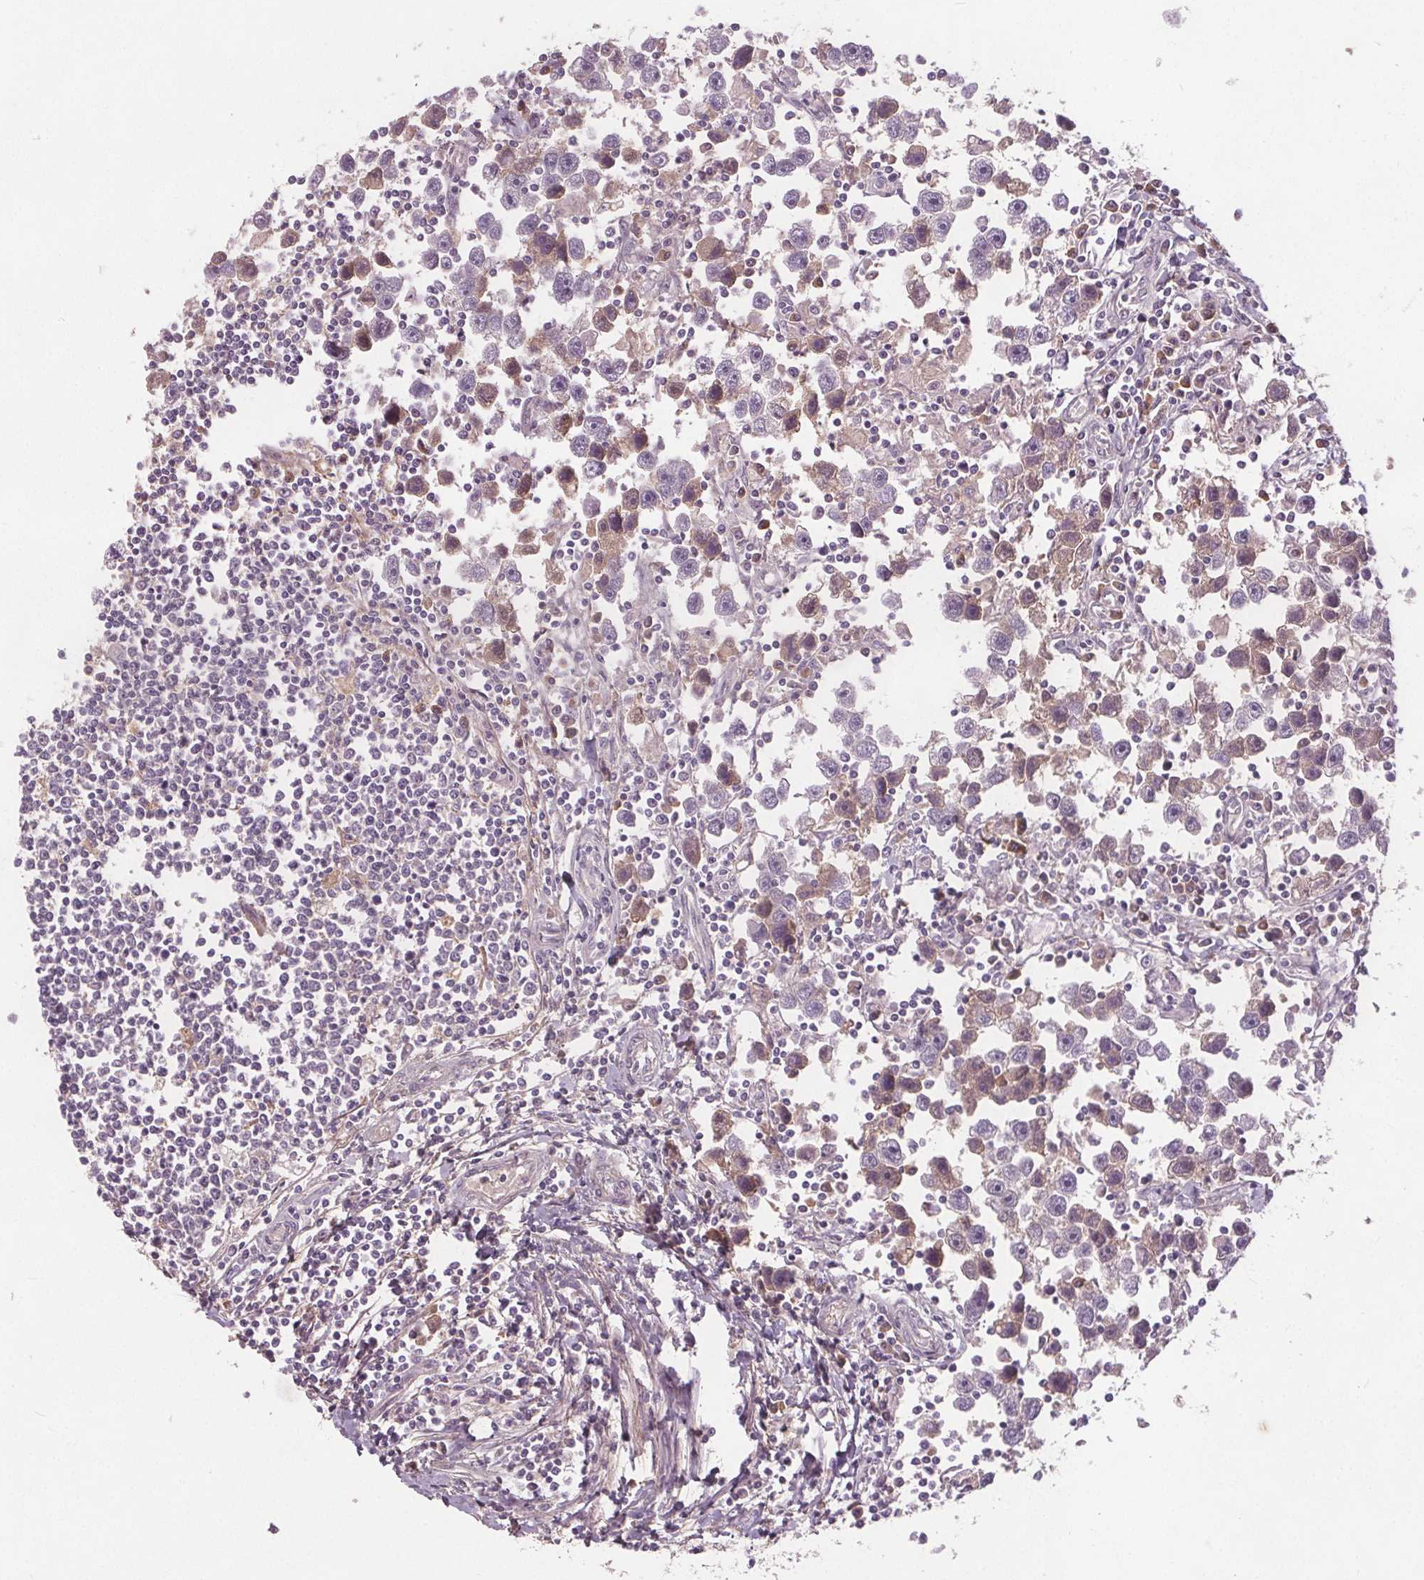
{"staining": {"intensity": "negative", "quantity": "none", "location": "none"}, "tissue": "testis cancer", "cell_type": "Tumor cells", "image_type": "cancer", "snomed": [{"axis": "morphology", "description": "Seminoma, NOS"}, {"axis": "topography", "description": "Testis"}], "caption": "DAB (3,3'-diaminobenzidine) immunohistochemical staining of testis cancer demonstrates no significant expression in tumor cells.", "gene": "PDGFD", "patient": {"sex": "male", "age": 30}}